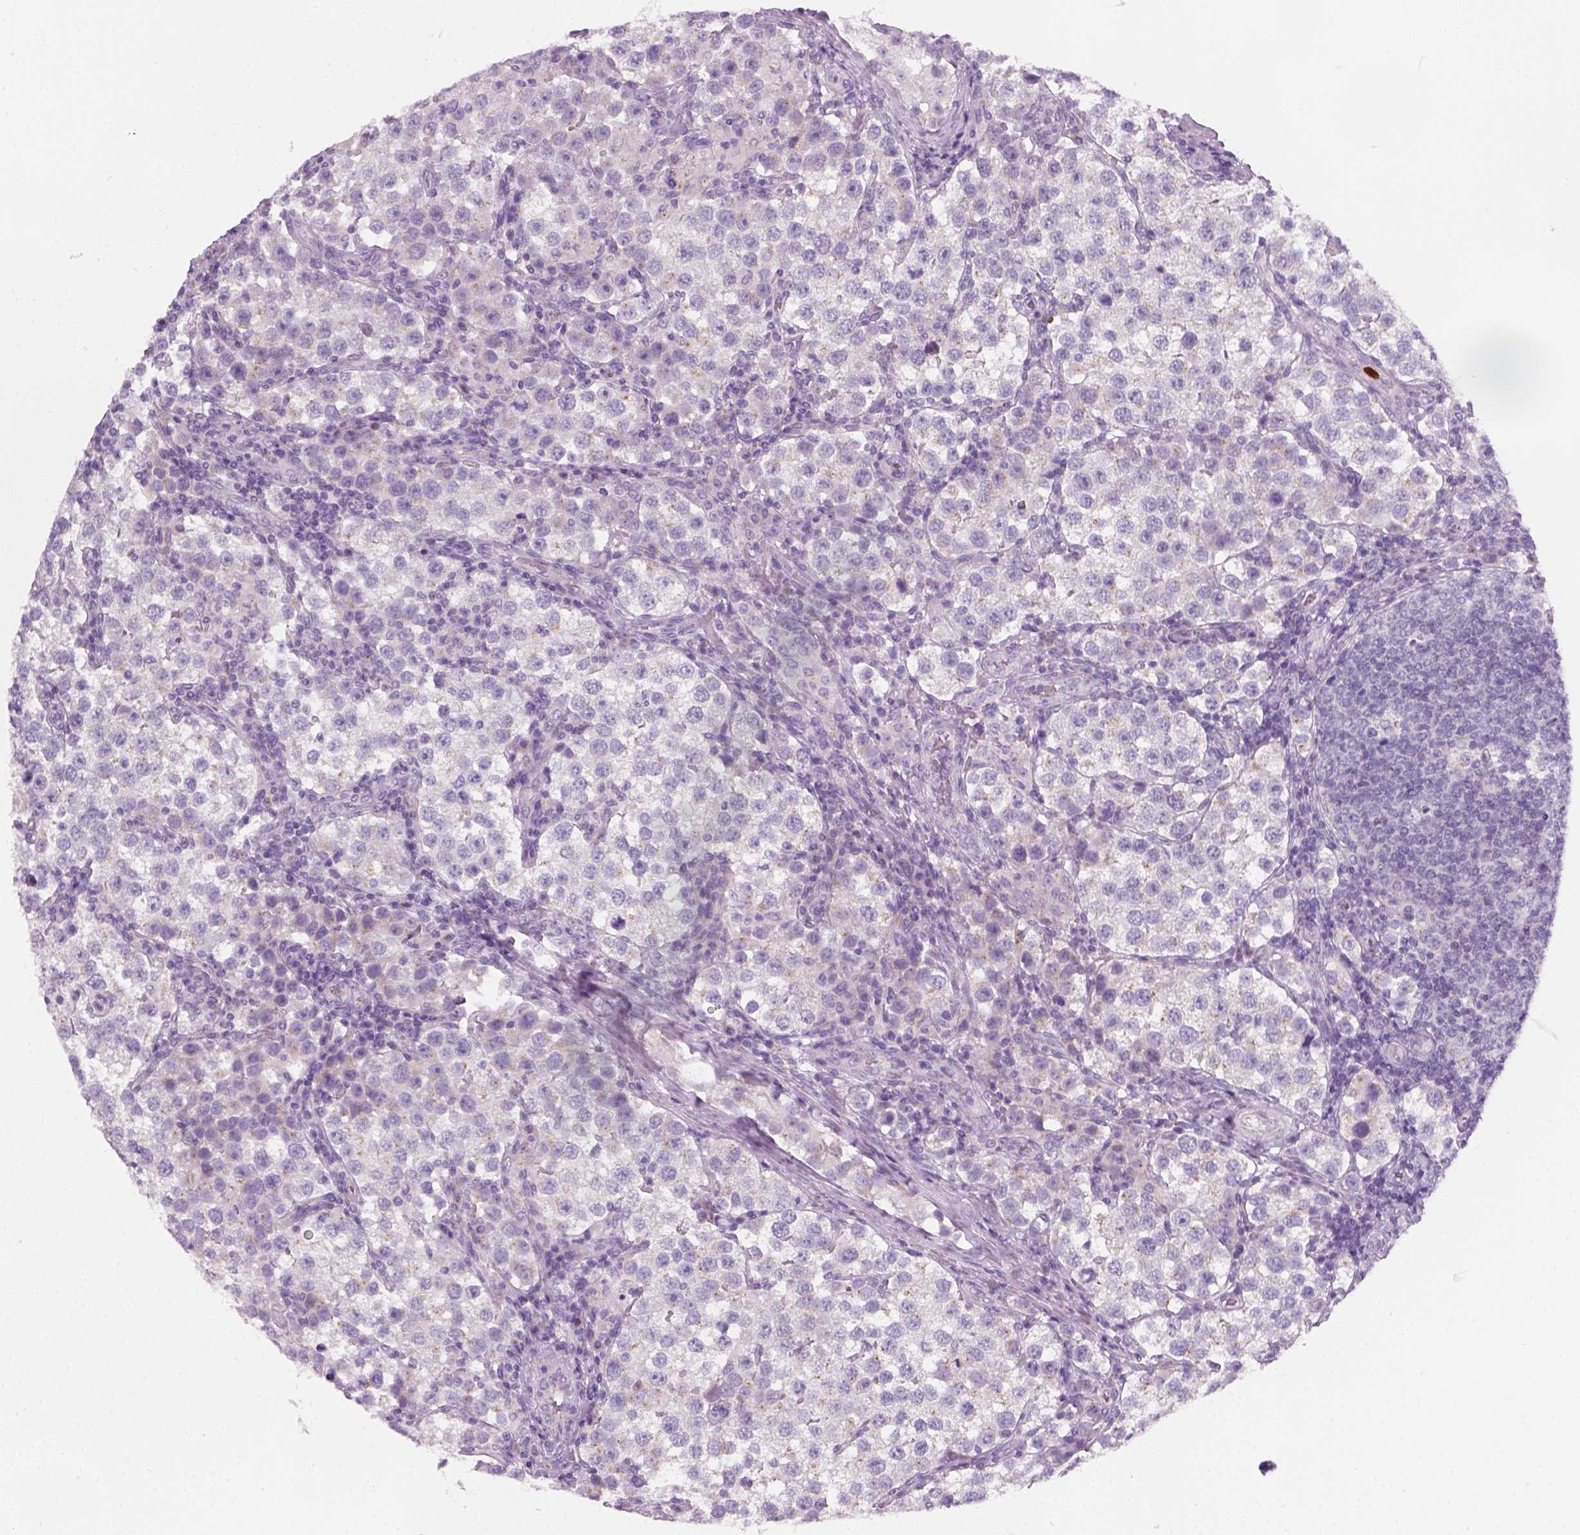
{"staining": {"intensity": "negative", "quantity": "none", "location": "none"}, "tissue": "testis cancer", "cell_type": "Tumor cells", "image_type": "cancer", "snomed": [{"axis": "morphology", "description": "Seminoma, NOS"}, {"axis": "topography", "description": "Testis"}], "caption": "Immunohistochemical staining of human testis cancer reveals no significant expression in tumor cells.", "gene": "IL4", "patient": {"sex": "male", "age": 37}}